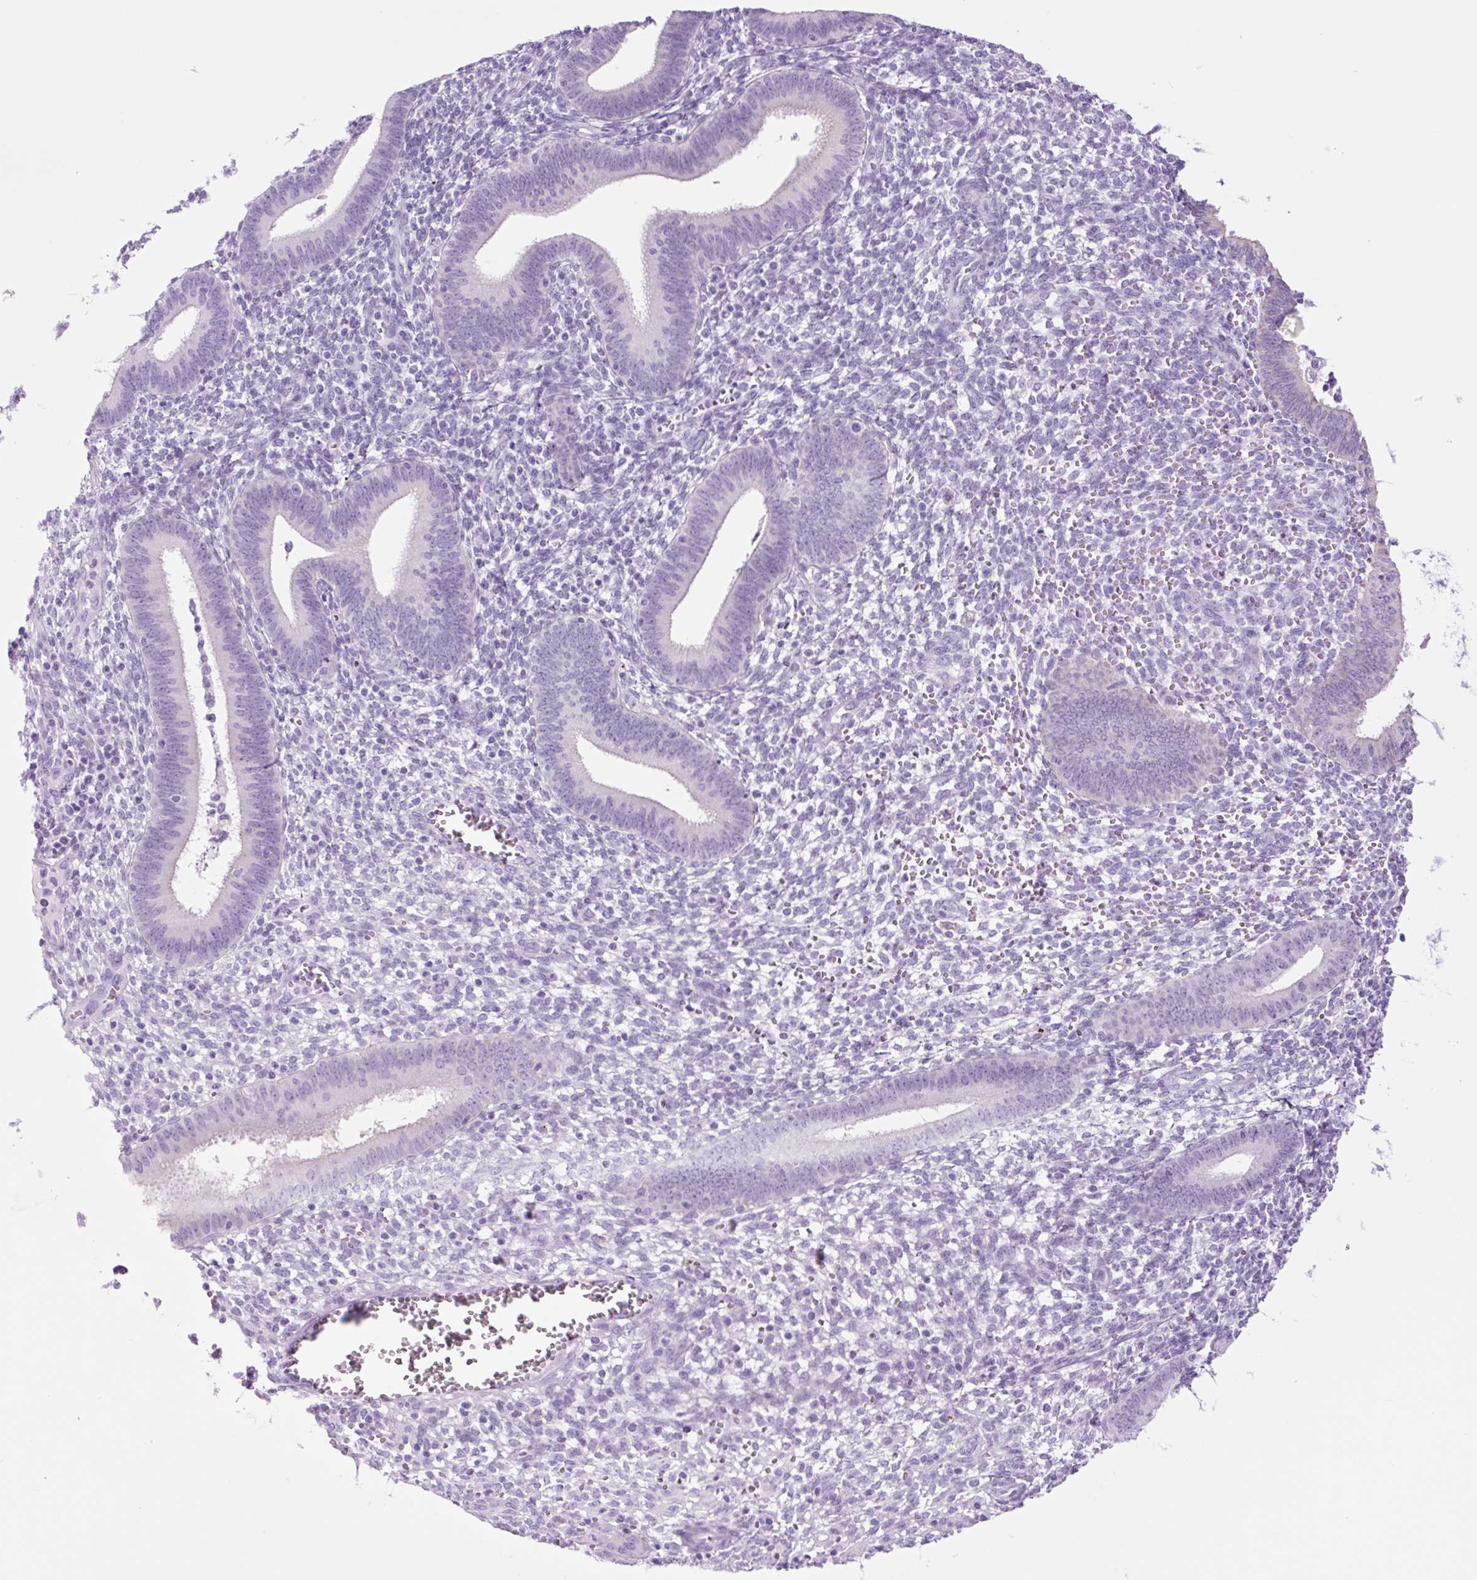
{"staining": {"intensity": "negative", "quantity": "none", "location": "none"}, "tissue": "endometrium", "cell_type": "Cells in endometrial stroma", "image_type": "normal", "snomed": [{"axis": "morphology", "description": "Normal tissue, NOS"}, {"axis": "topography", "description": "Endometrium"}], "caption": "Cells in endometrial stroma show no significant protein expression in unremarkable endometrium. (DAB immunohistochemistry (IHC) visualized using brightfield microscopy, high magnification).", "gene": "TFF2", "patient": {"sex": "female", "age": 41}}